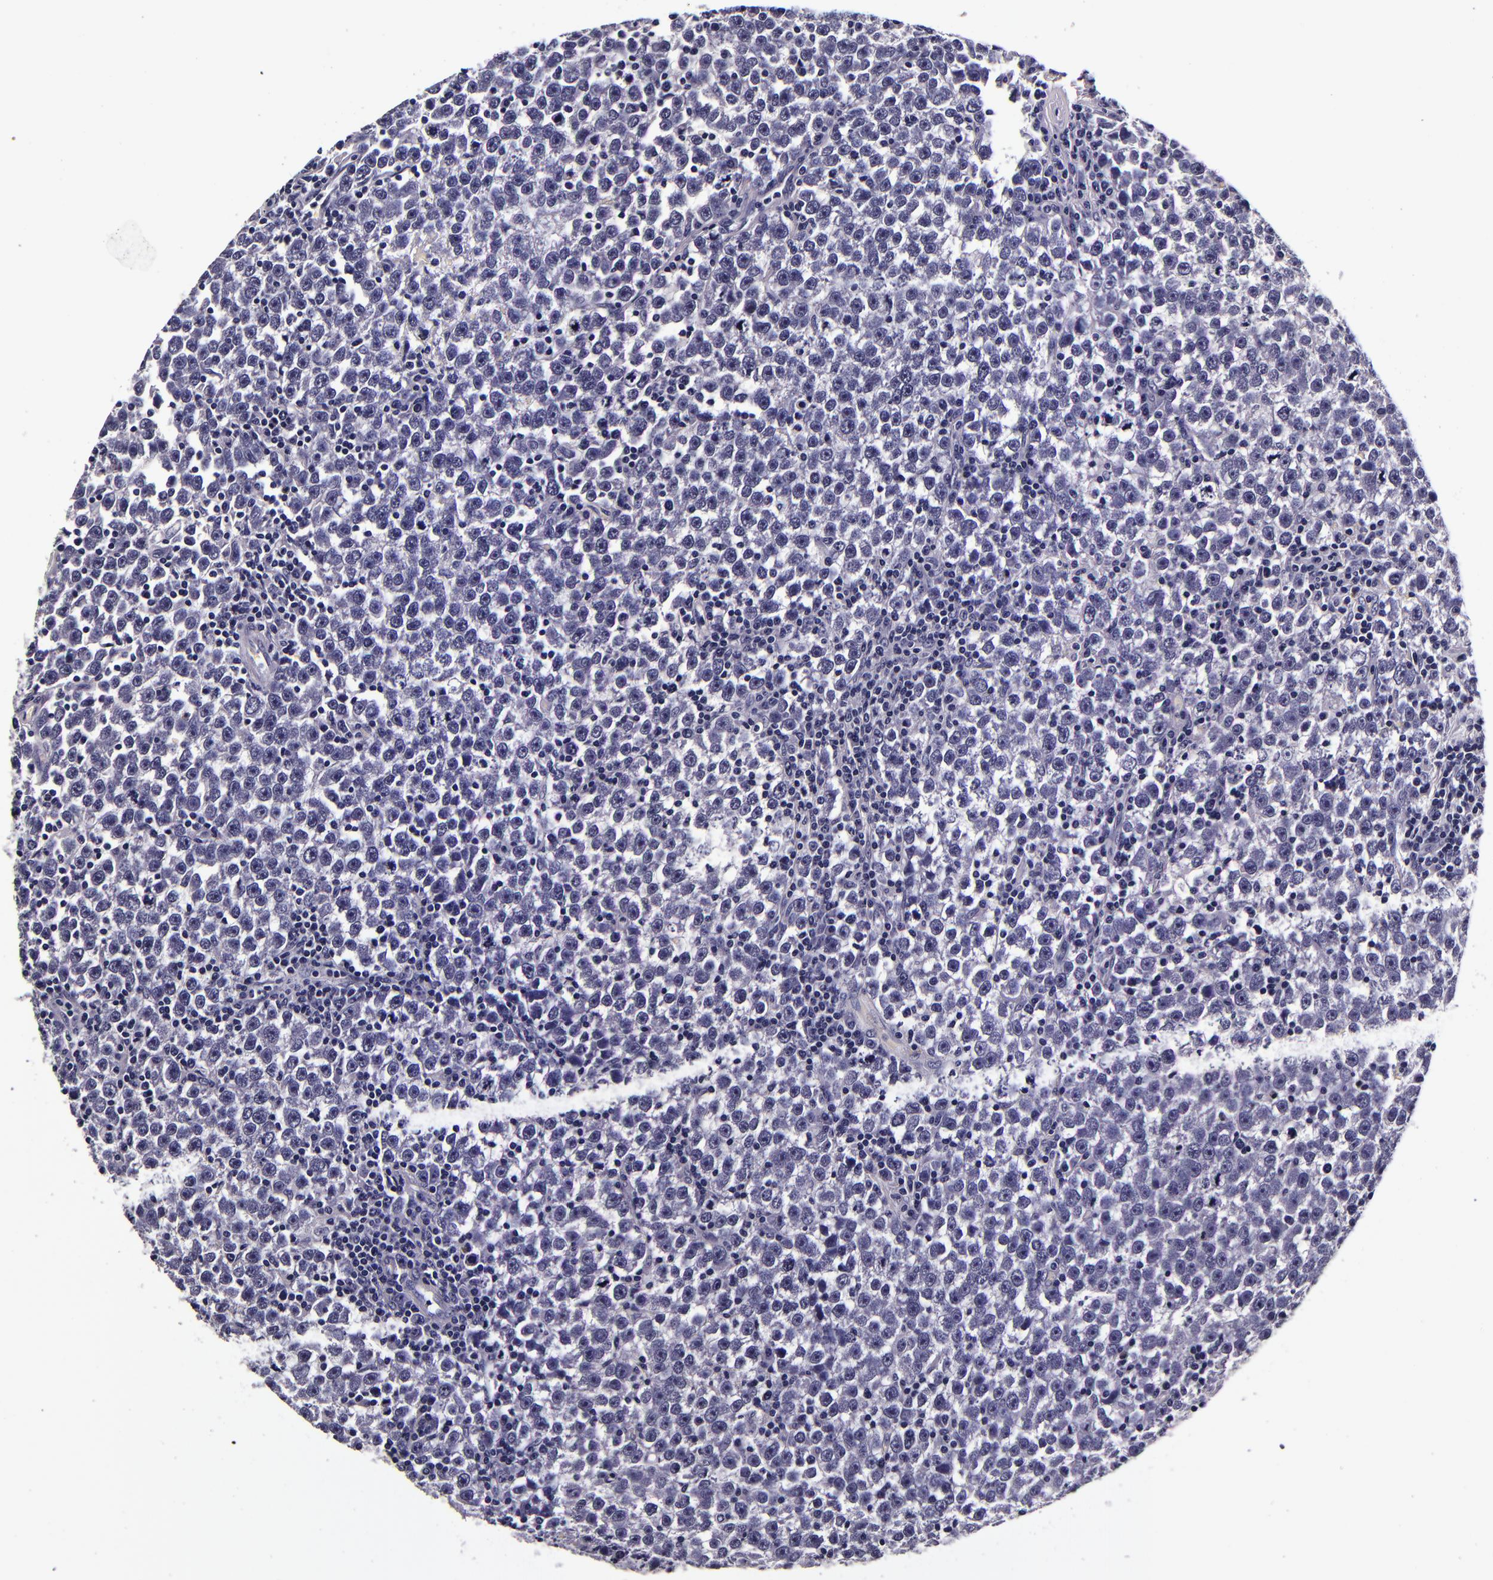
{"staining": {"intensity": "negative", "quantity": "none", "location": "none"}, "tissue": "testis cancer", "cell_type": "Tumor cells", "image_type": "cancer", "snomed": [{"axis": "morphology", "description": "Seminoma, NOS"}, {"axis": "topography", "description": "Testis"}], "caption": "This is an IHC micrograph of human testis cancer (seminoma). There is no positivity in tumor cells.", "gene": "FBN1", "patient": {"sex": "male", "age": 43}}